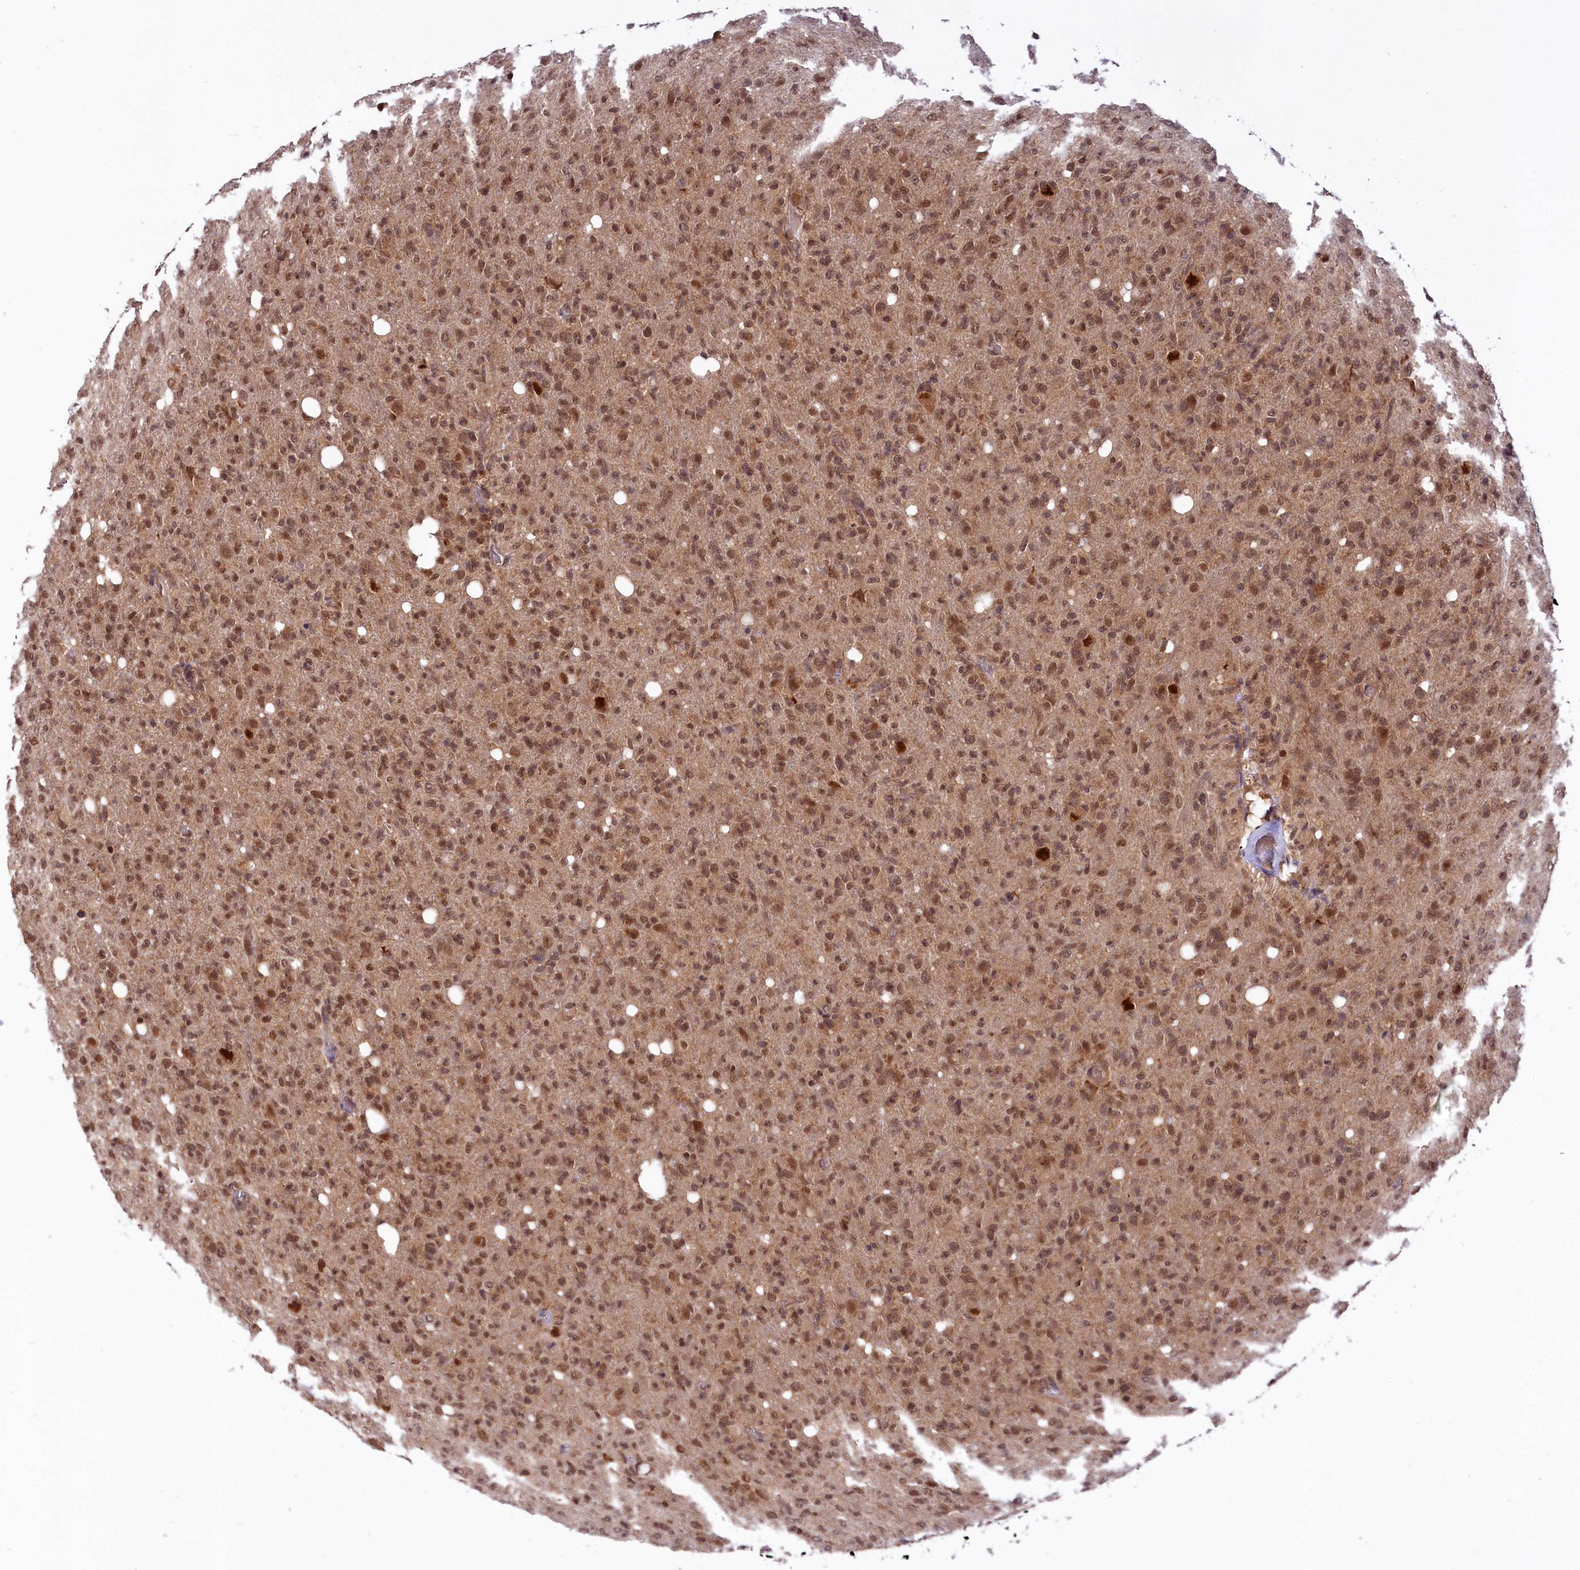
{"staining": {"intensity": "moderate", "quantity": ">75%", "location": "cytoplasmic/membranous,nuclear"}, "tissue": "glioma", "cell_type": "Tumor cells", "image_type": "cancer", "snomed": [{"axis": "morphology", "description": "Glioma, malignant, High grade"}, {"axis": "topography", "description": "Brain"}], "caption": "This image exhibits malignant high-grade glioma stained with IHC to label a protein in brown. The cytoplasmic/membranous and nuclear of tumor cells show moderate positivity for the protein. Nuclei are counter-stained blue.", "gene": "UBE3A", "patient": {"sex": "female", "age": 57}}